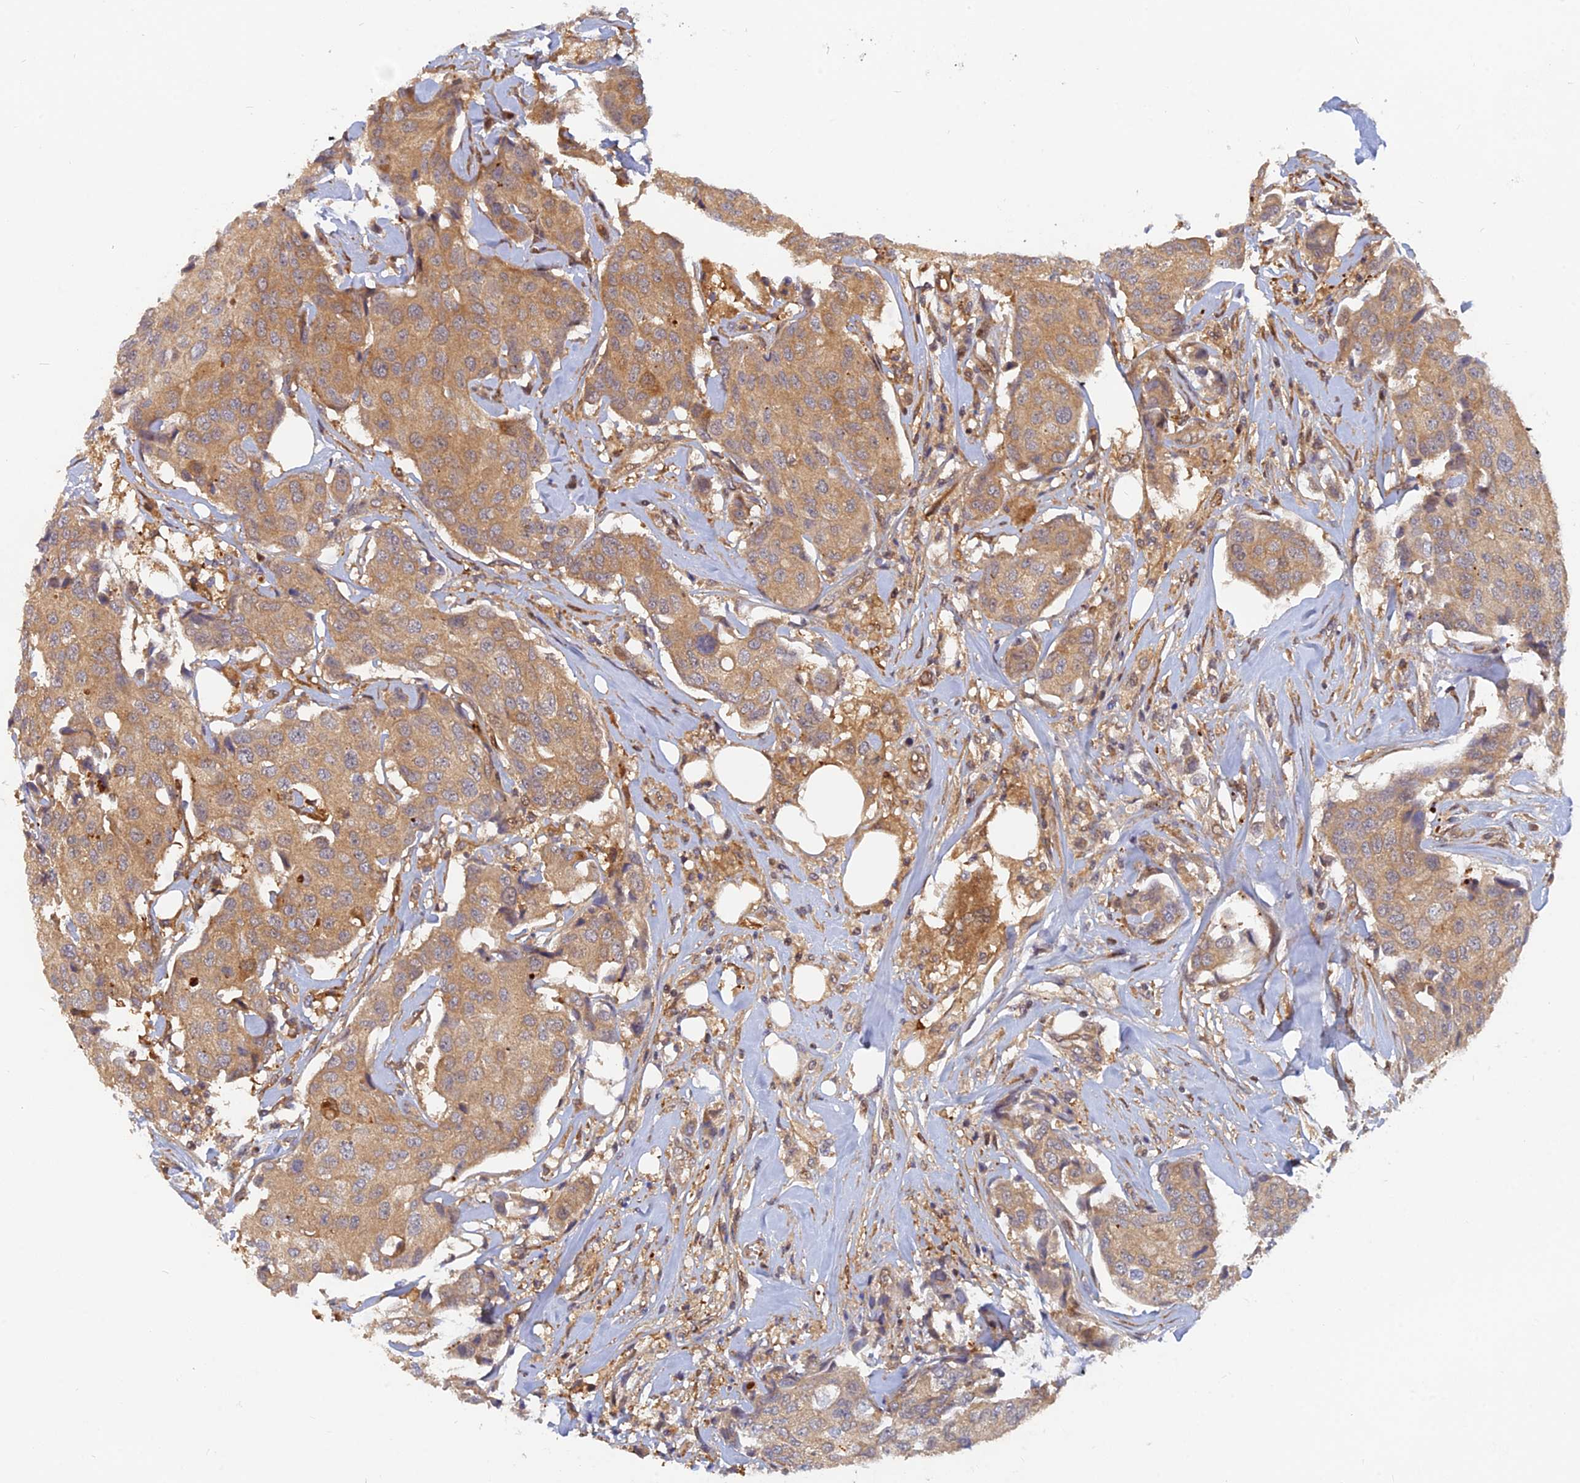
{"staining": {"intensity": "weak", "quantity": ">75%", "location": "cytoplasmic/membranous"}, "tissue": "breast cancer", "cell_type": "Tumor cells", "image_type": "cancer", "snomed": [{"axis": "morphology", "description": "Duct carcinoma"}, {"axis": "topography", "description": "Breast"}], "caption": "Immunohistochemical staining of human infiltrating ductal carcinoma (breast) exhibits weak cytoplasmic/membranous protein expression in about >75% of tumor cells.", "gene": "ARL2BP", "patient": {"sex": "female", "age": 80}}